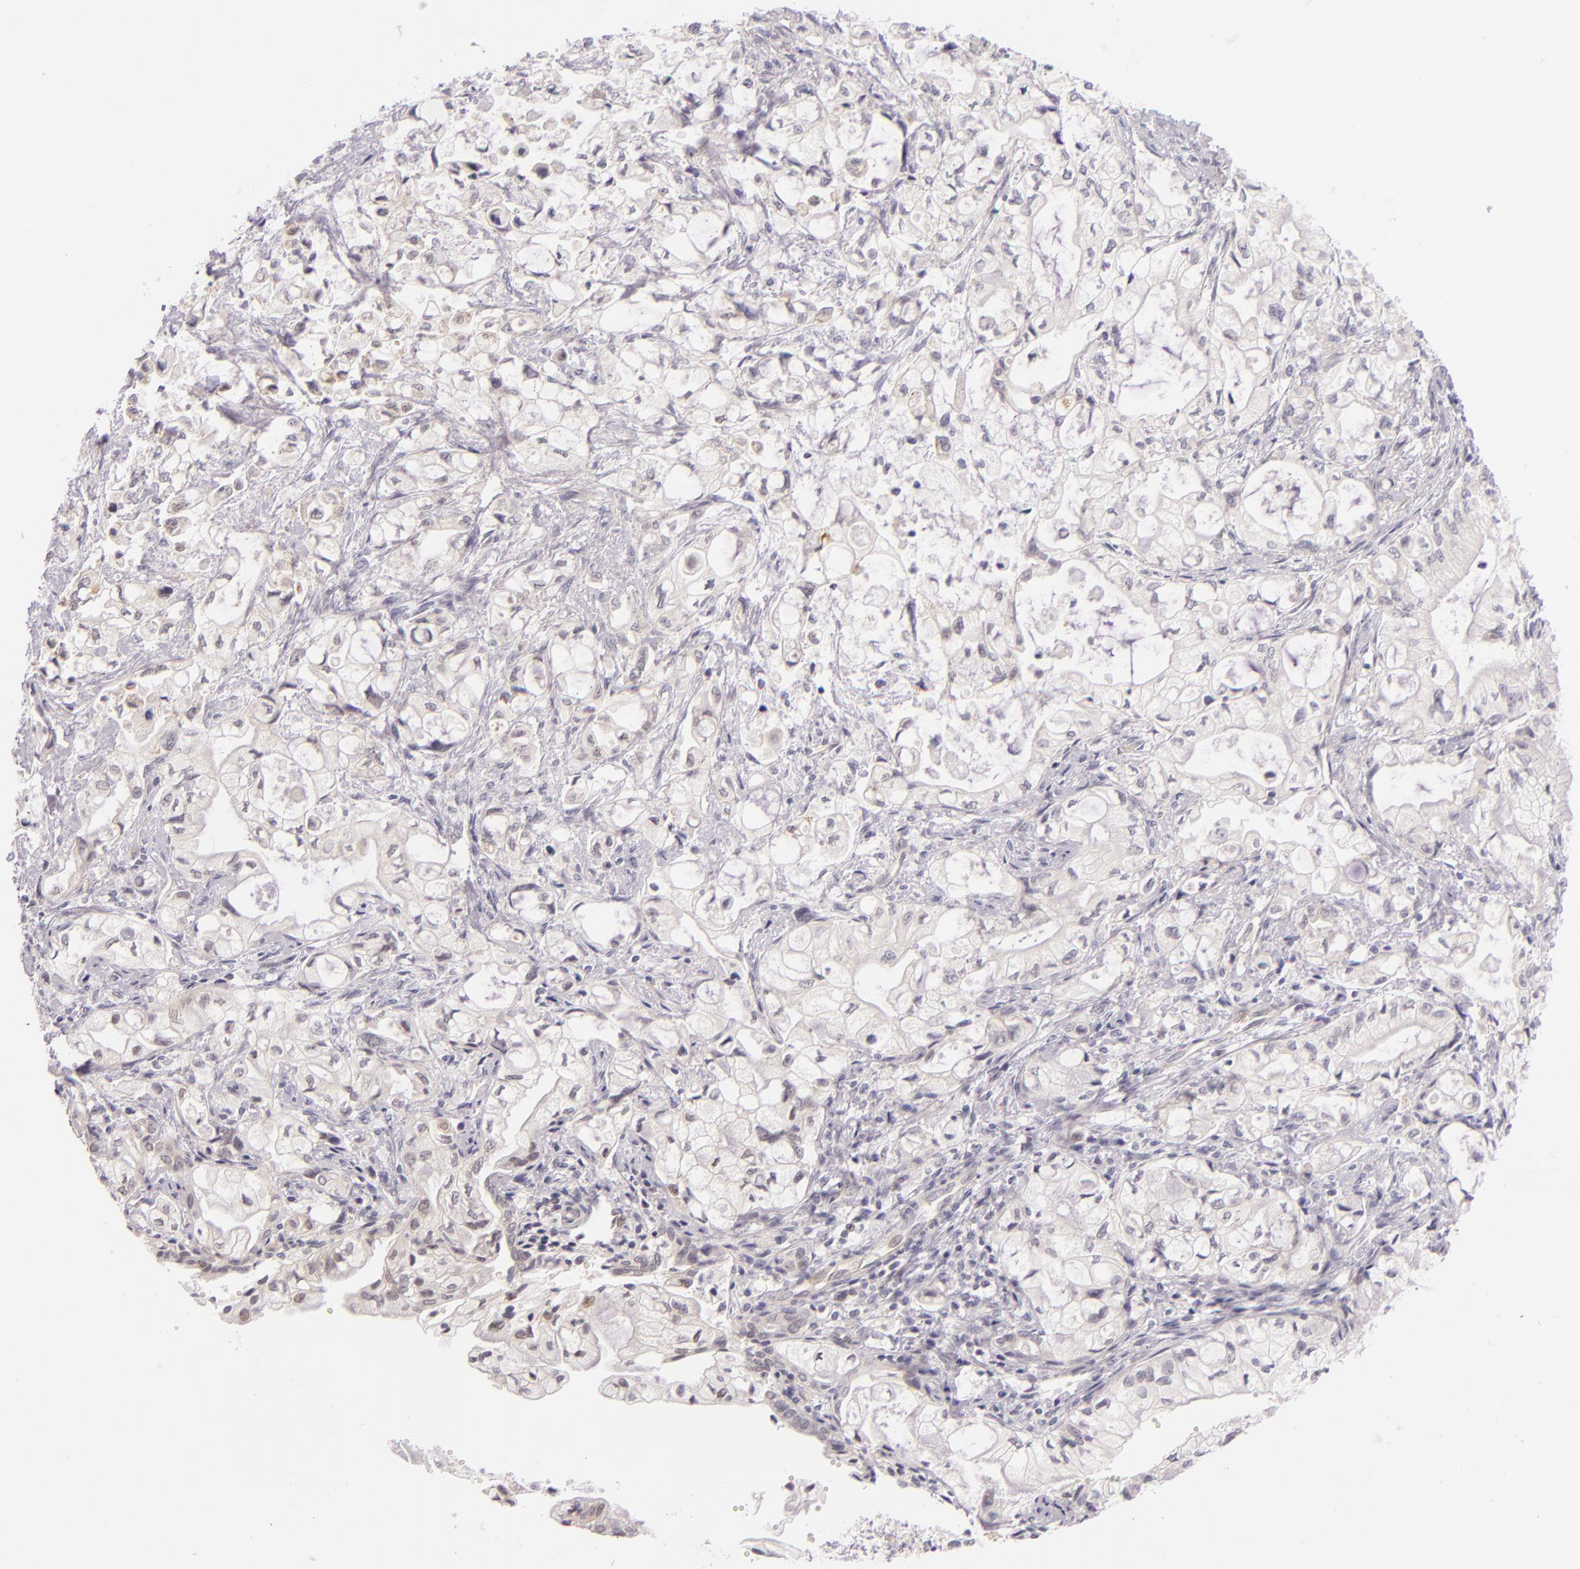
{"staining": {"intensity": "negative", "quantity": "none", "location": "none"}, "tissue": "pancreatic cancer", "cell_type": "Tumor cells", "image_type": "cancer", "snomed": [{"axis": "morphology", "description": "Adenocarcinoma, NOS"}, {"axis": "topography", "description": "Pancreas"}], "caption": "Human adenocarcinoma (pancreatic) stained for a protein using IHC exhibits no positivity in tumor cells.", "gene": "BCL3", "patient": {"sex": "male", "age": 79}}